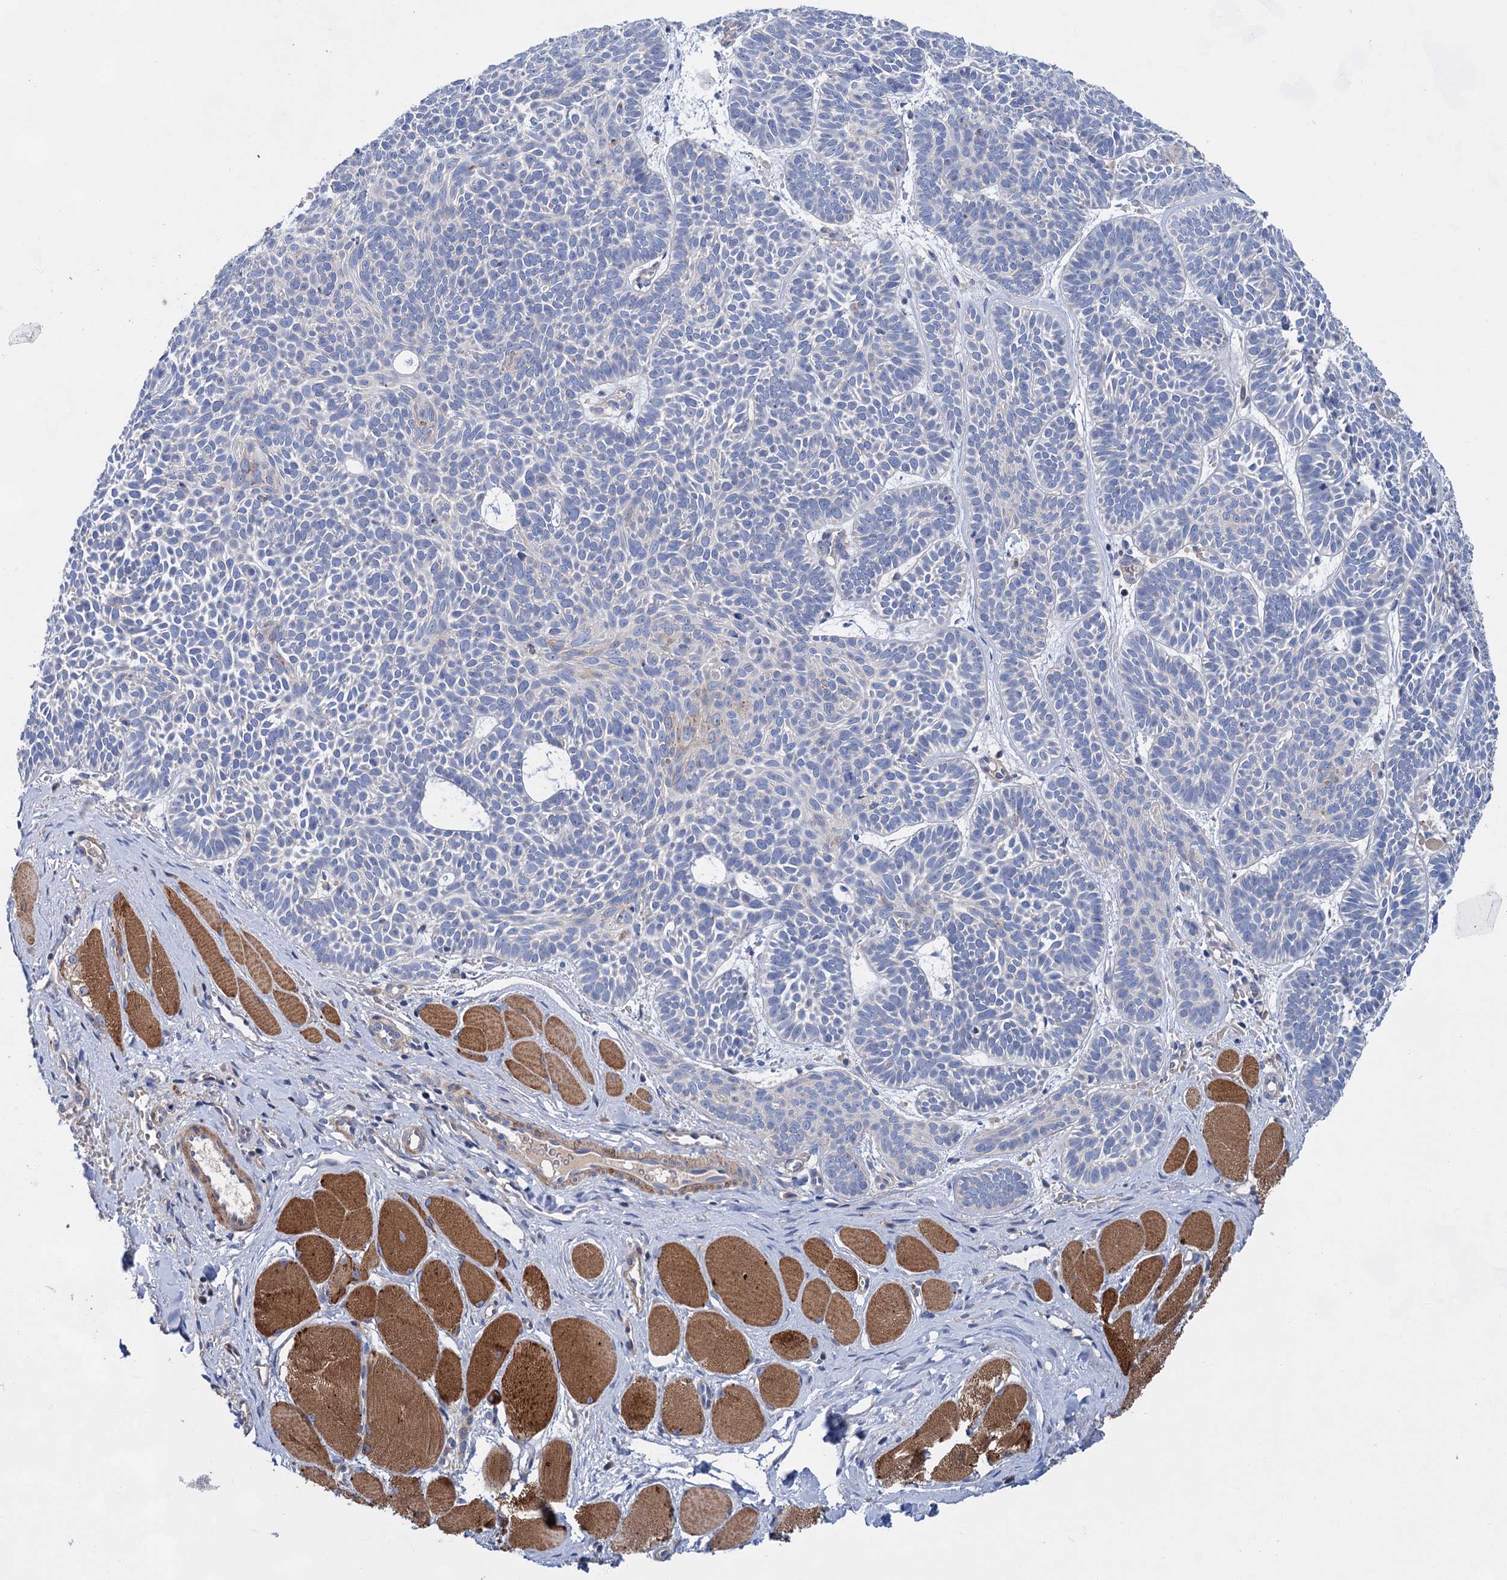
{"staining": {"intensity": "negative", "quantity": "none", "location": "none"}, "tissue": "skin cancer", "cell_type": "Tumor cells", "image_type": "cancer", "snomed": [{"axis": "morphology", "description": "Basal cell carcinoma"}, {"axis": "topography", "description": "Skin"}], "caption": "High power microscopy micrograph of an IHC micrograph of skin basal cell carcinoma, revealing no significant expression in tumor cells.", "gene": "GPR155", "patient": {"sex": "male", "age": 85}}